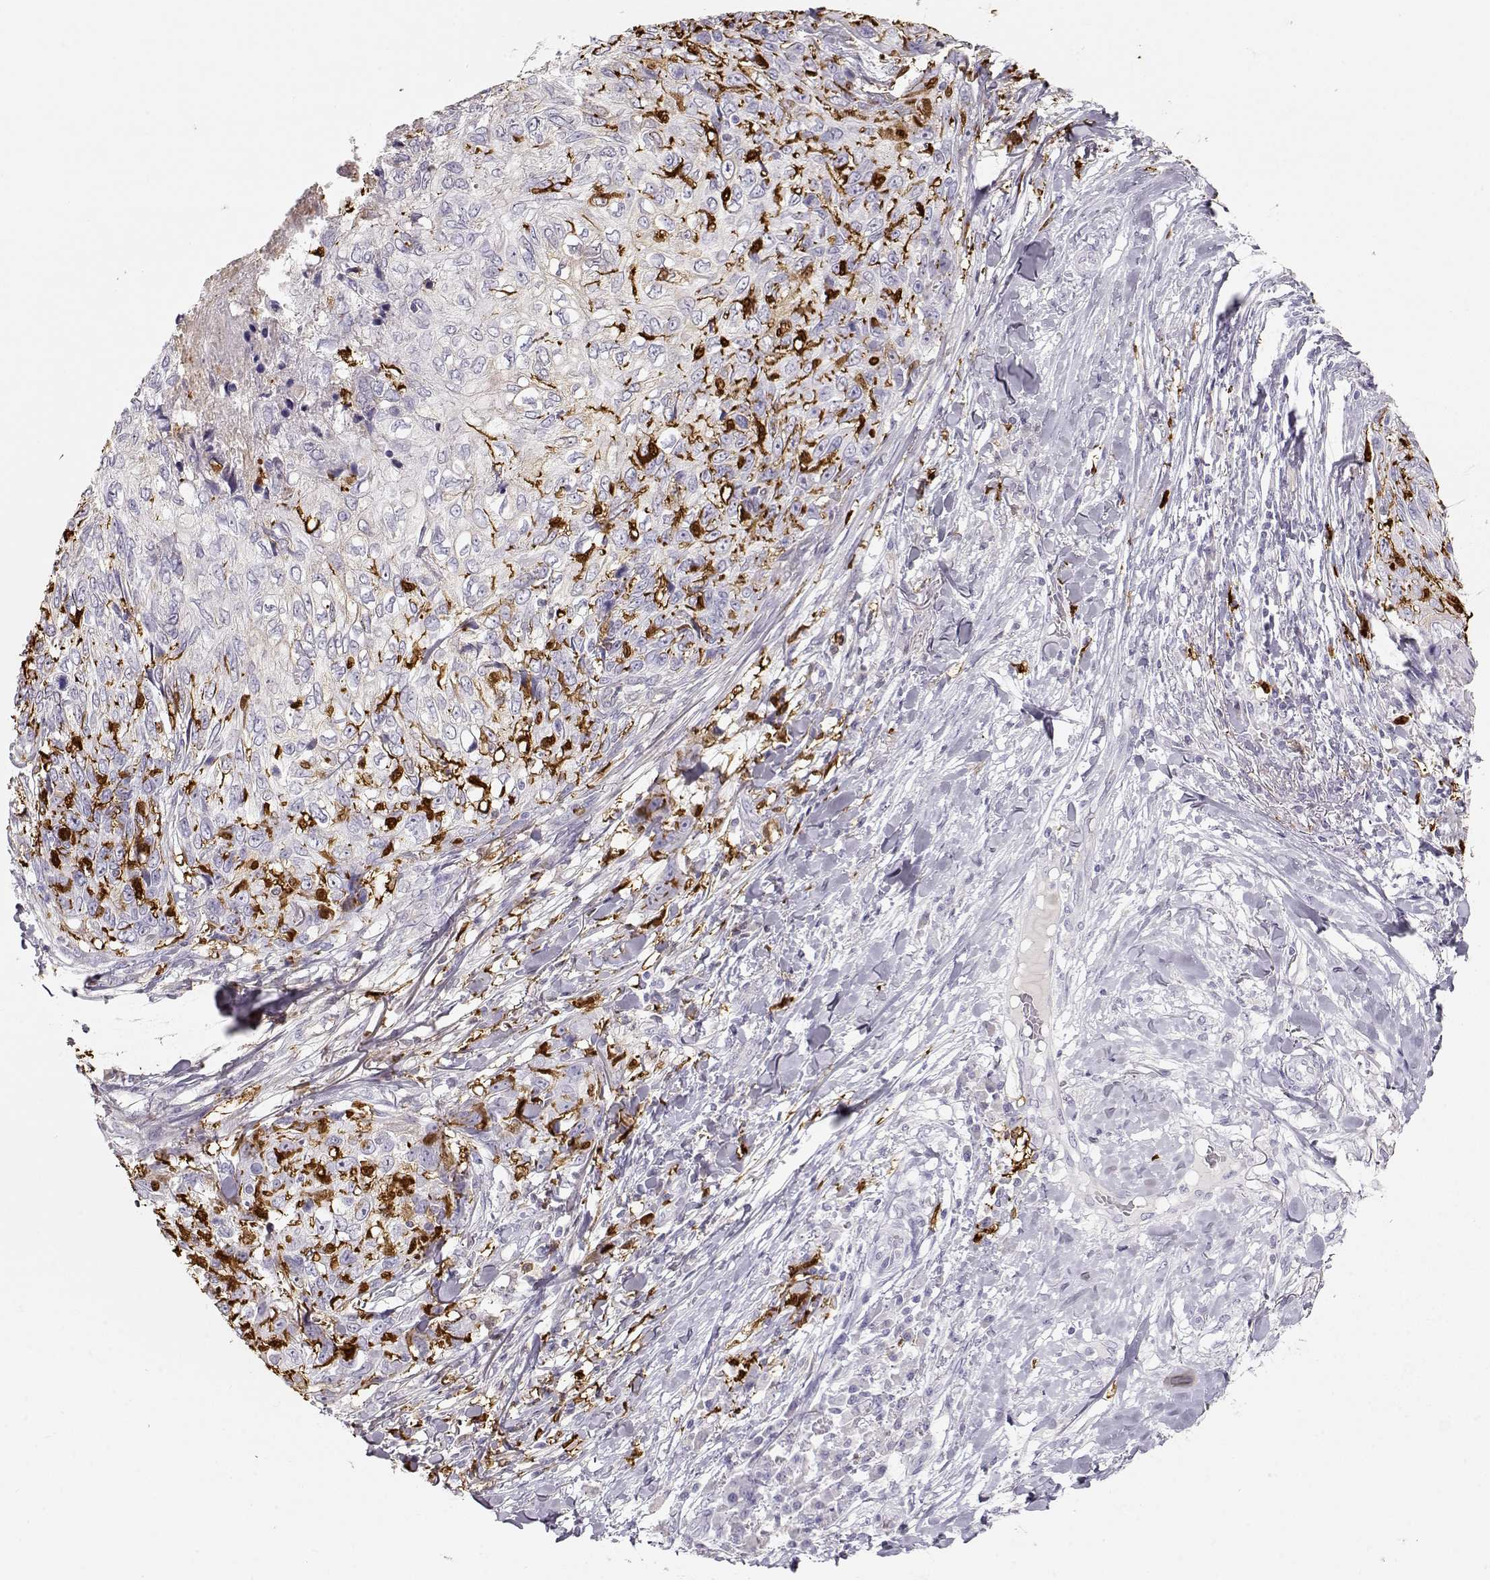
{"staining": {"intensity": "negative", "quantity": "none", "location": "none"}, "tissue": "skin cancer", "cell_type": "Tumor cells", "image_type": "cancer", "snomed": [{"axis": "morphology", "description": "Squamous cell carcinoma, NOS"}, {"axis": "topography", "description": "Skin"}], "caption": "An image of human squamous cell carcinoma (skin) is negative for staining in tumor cells.", "gene": "S100B", "patient": {"sex": "male", "age": 92}}